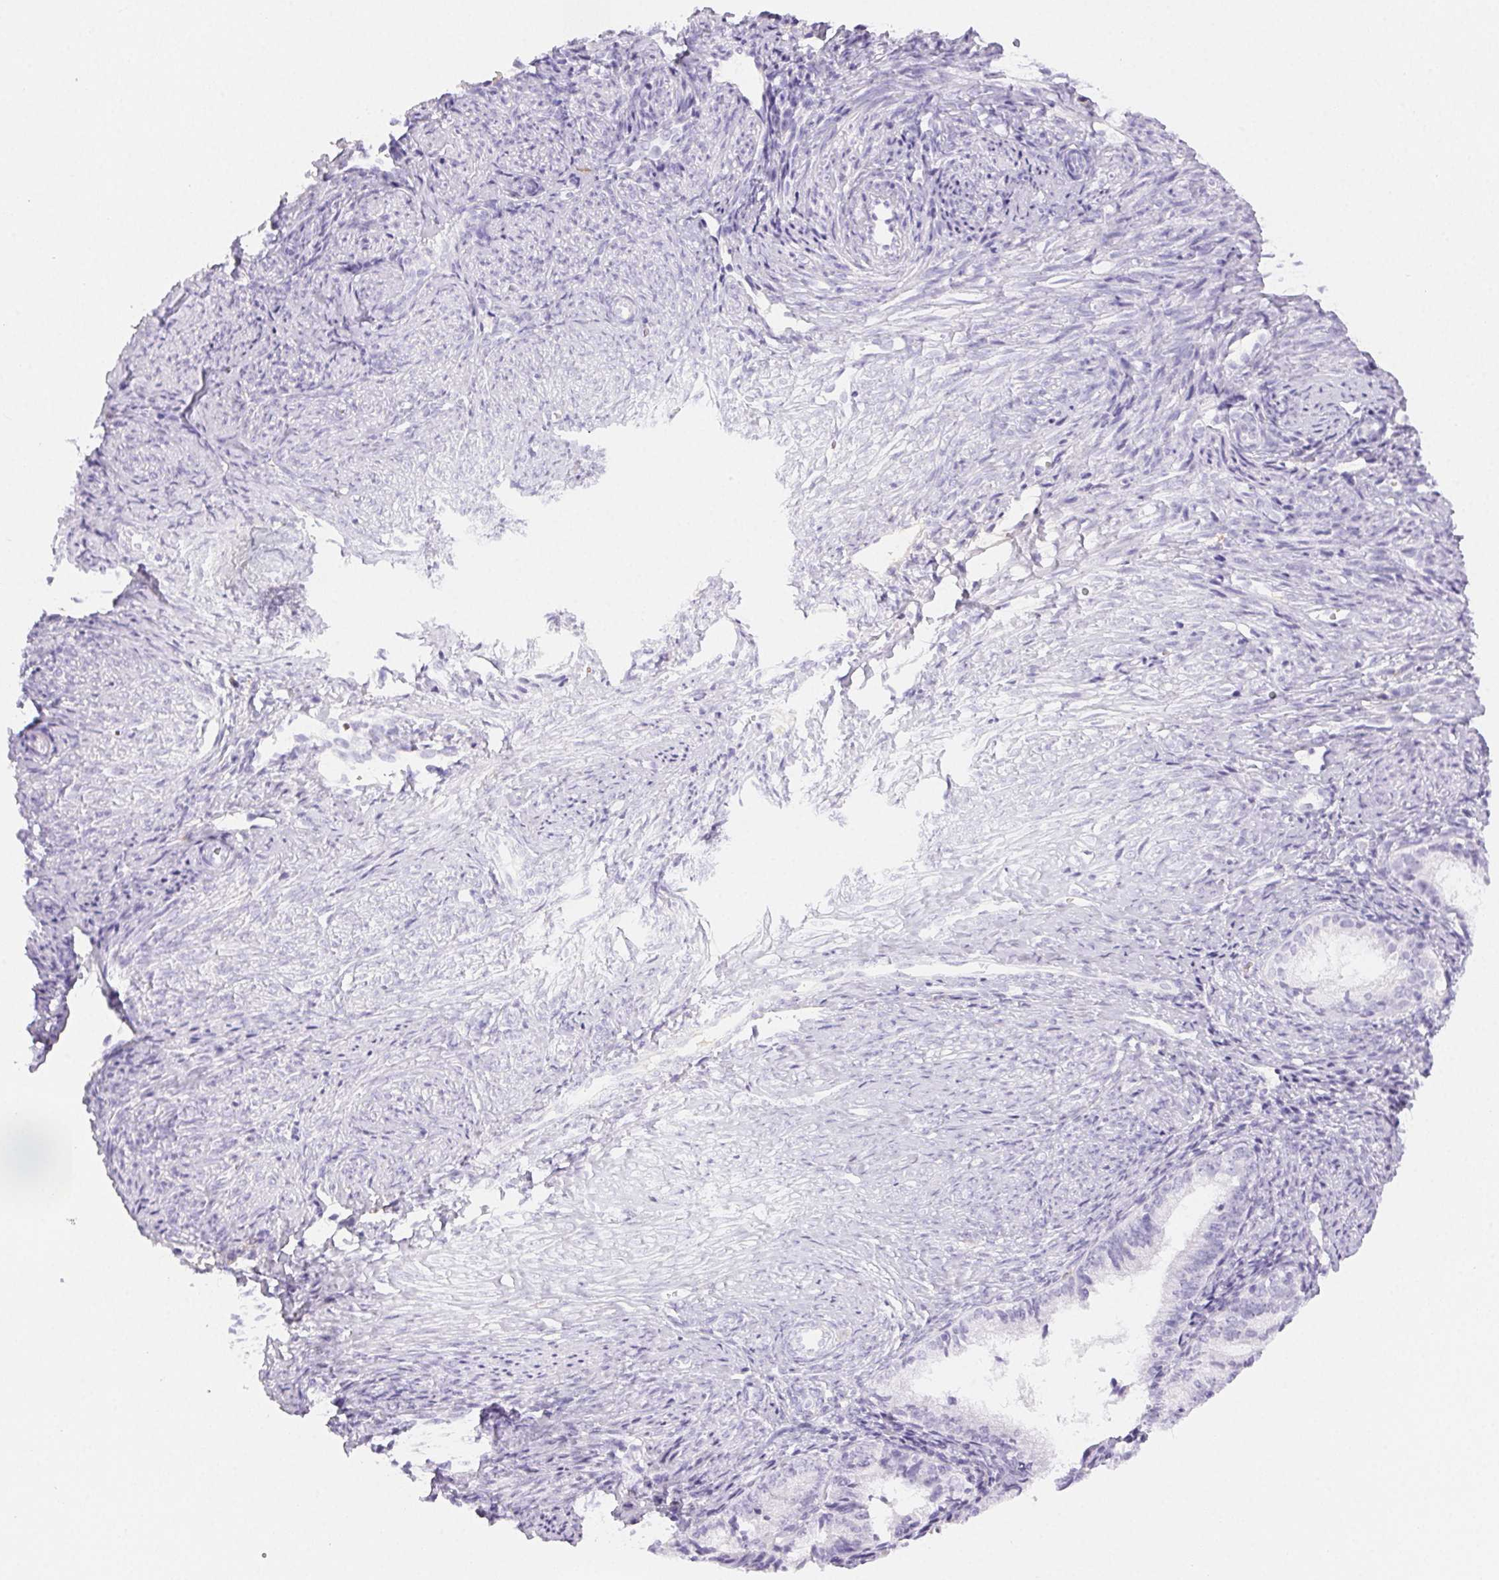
{"staining": {"intensity": "negative", "quantity": "none", "location": "none"}, "tissue": "endometrial cancer", "cell_type": "Tumor cells", "image_type": "cancer", "snomed": [{"axis": "morphology", "description": "Adenocarcinoma, NOS"}, {"axis": "topography", "description": "Endometrium"}], "caption": "A high-resolution micrograph shows immunohistochemistry (IHC) staining of endometrial adenocarcinoma, which demonstrates no significant positivity in tumor cells.", "gene": "PADI4", "patient": {"sex": "female", "age": 55}}